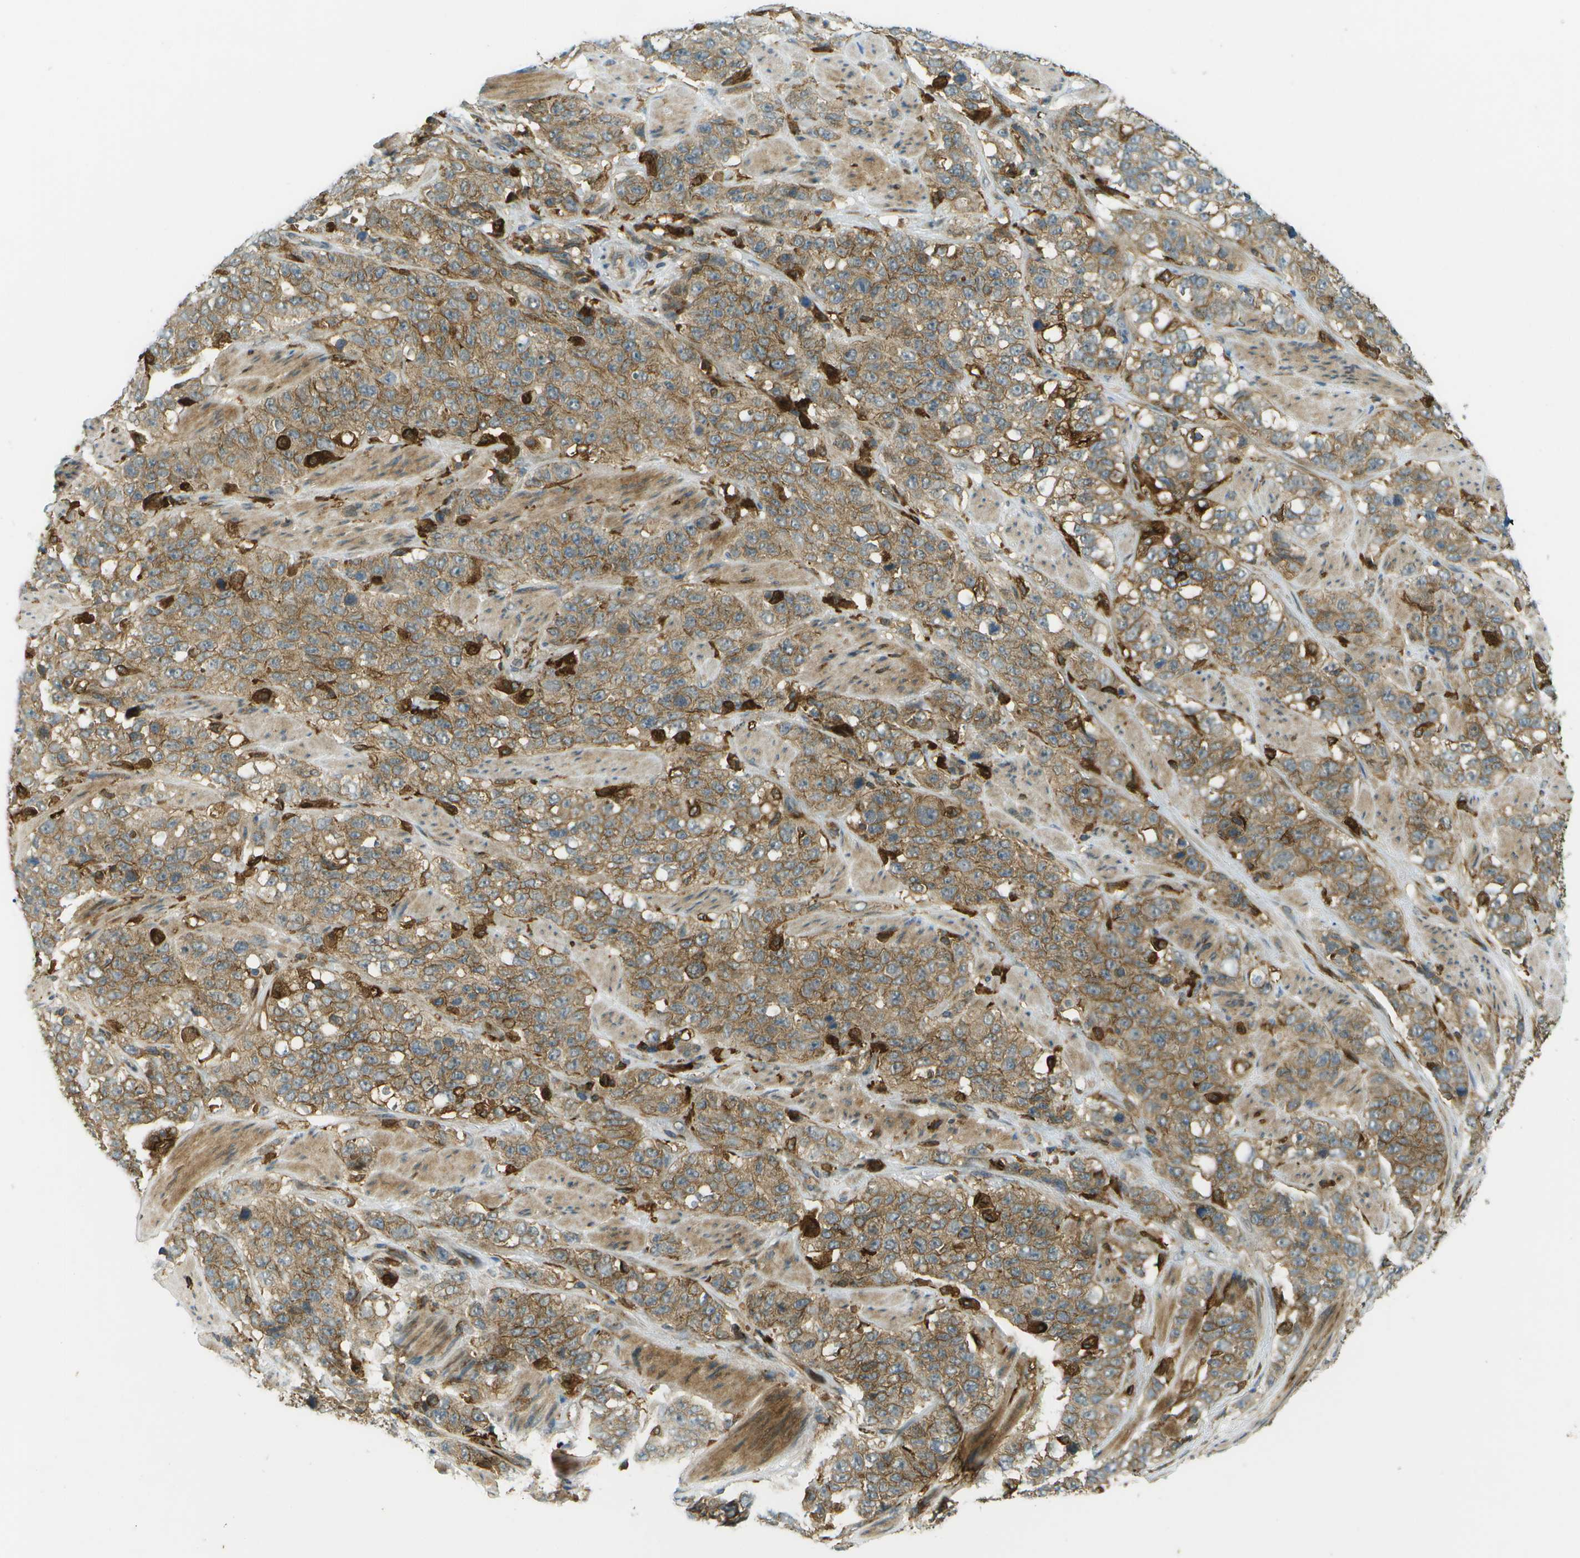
{"staining": {"intensity": "weak", "quantity": ">75%", "location": "cytoplasmic/membranous"}, "tissue": "stomach cancer", "cell_type": "Tumor cells", "image_type": "cancer", "snomed": [{"axis": "morphology", "description": "Adenocarcinoma, NOS"}, {"axis": "topography", "description": "Stomach"}], "caption": "Immunohistochemistry histopathology image of neoplastic tissue: stomach adenocarcinoma stained using immunohistochemistry (IHC) demonstrates low levels of weak protein expression localized specifically in the cytoplasmic/membranous of tumor cells, appearing as a cytoplasmic/membranous brown color.", "gene": "TMTC1", "patient": {"sex": "male", "age": 48}}